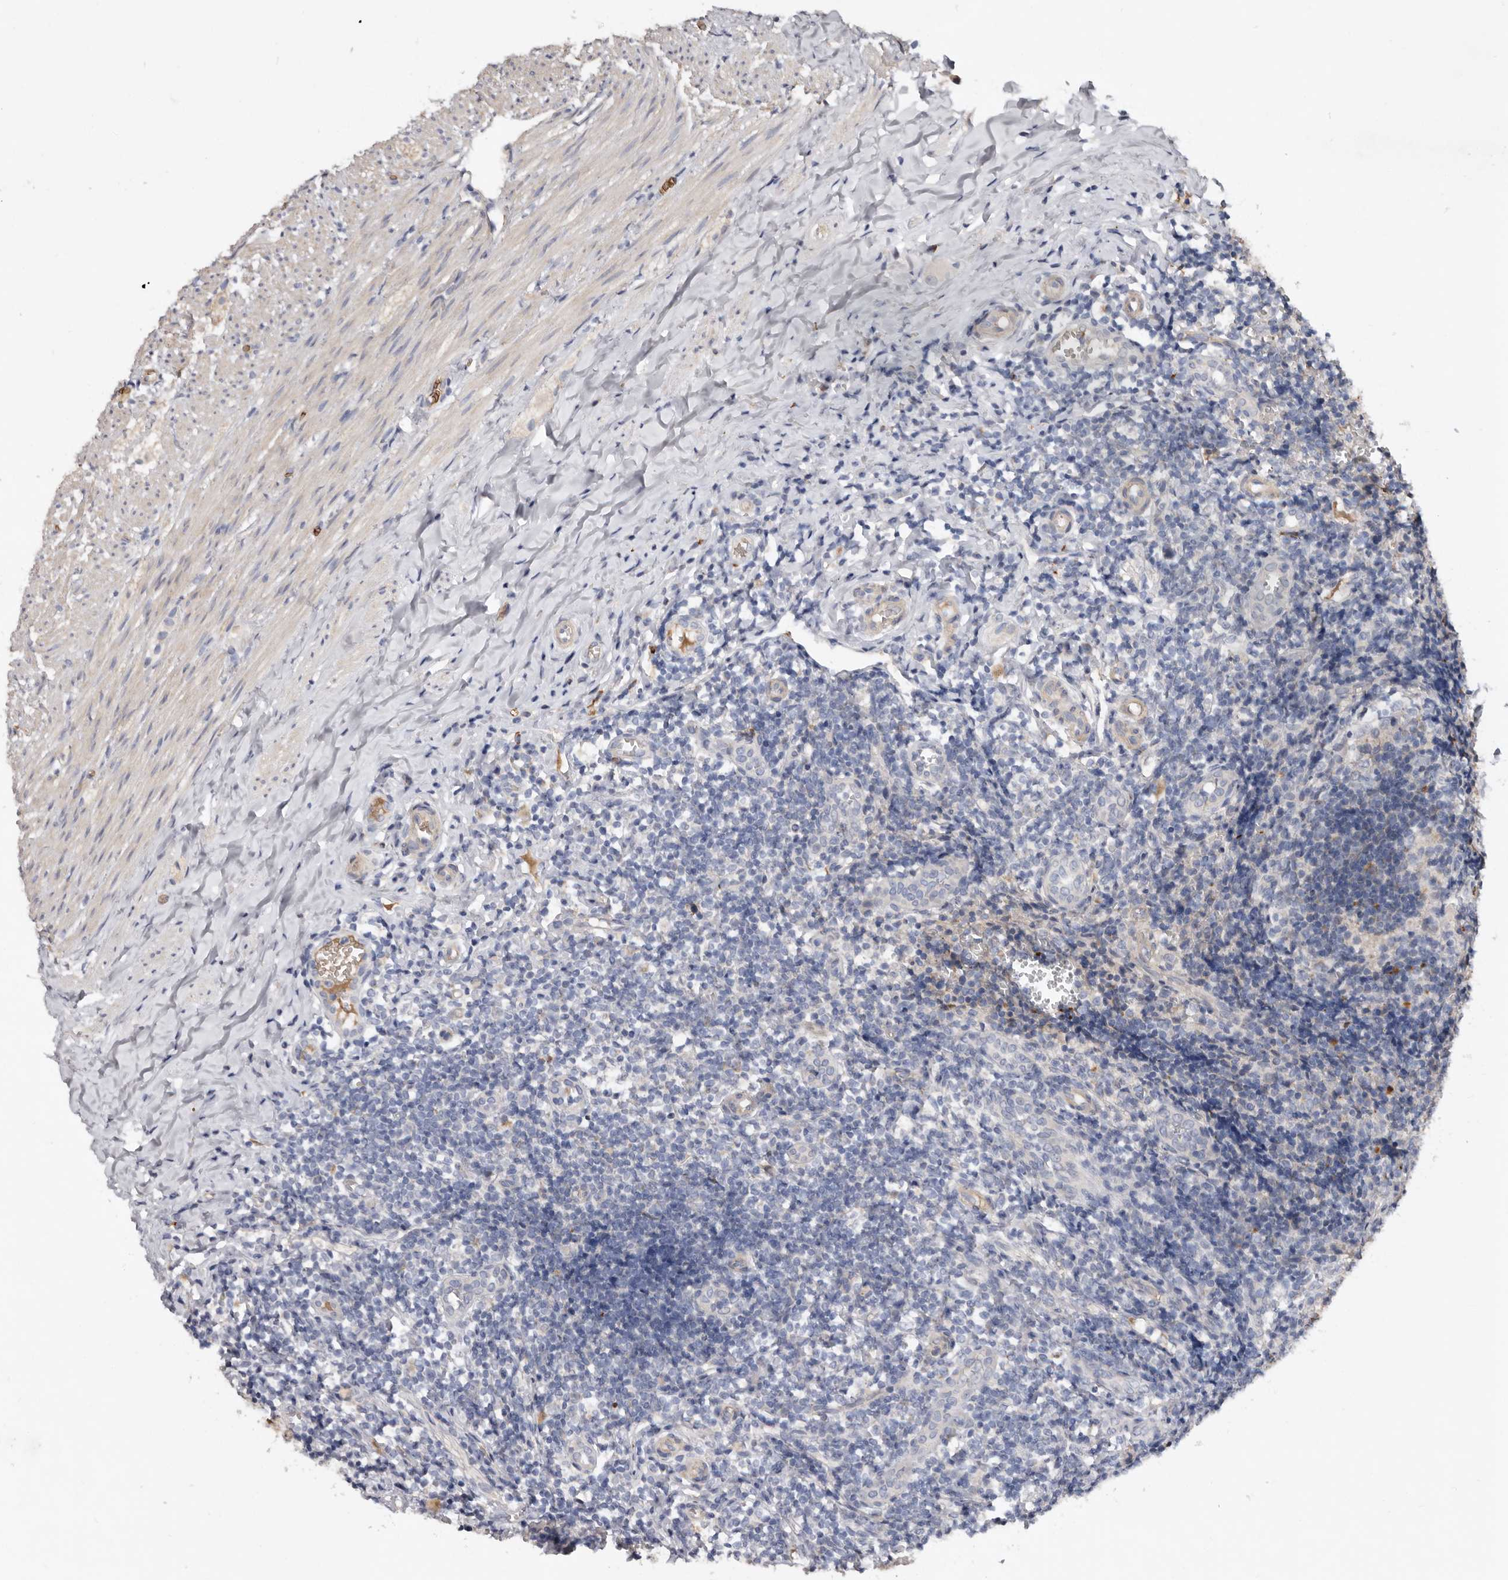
{"staining": {"intensity": "moderate", "quantity": "25%-75%", "location": "cytoplasmic/membranous"}, "tissue": "appendix", "cell_type": "Glandular cells", "image_type": "normal", "snomed": [{"axis": "morphology", "description": "Normal tissue, NOS"}, {"axis": "topography", "description": "Appendix"}], "caption": "A photomicrograph of human appendix stained for a protein exhibits moderate cytoplasmic/membranous brown staining in glandular cells. Immunohistochemistry stains the protein of interest in brown and the nuclei are stained blue.", "gene": "SPTA1", "patient": {"sex": "male", "age": 8}}